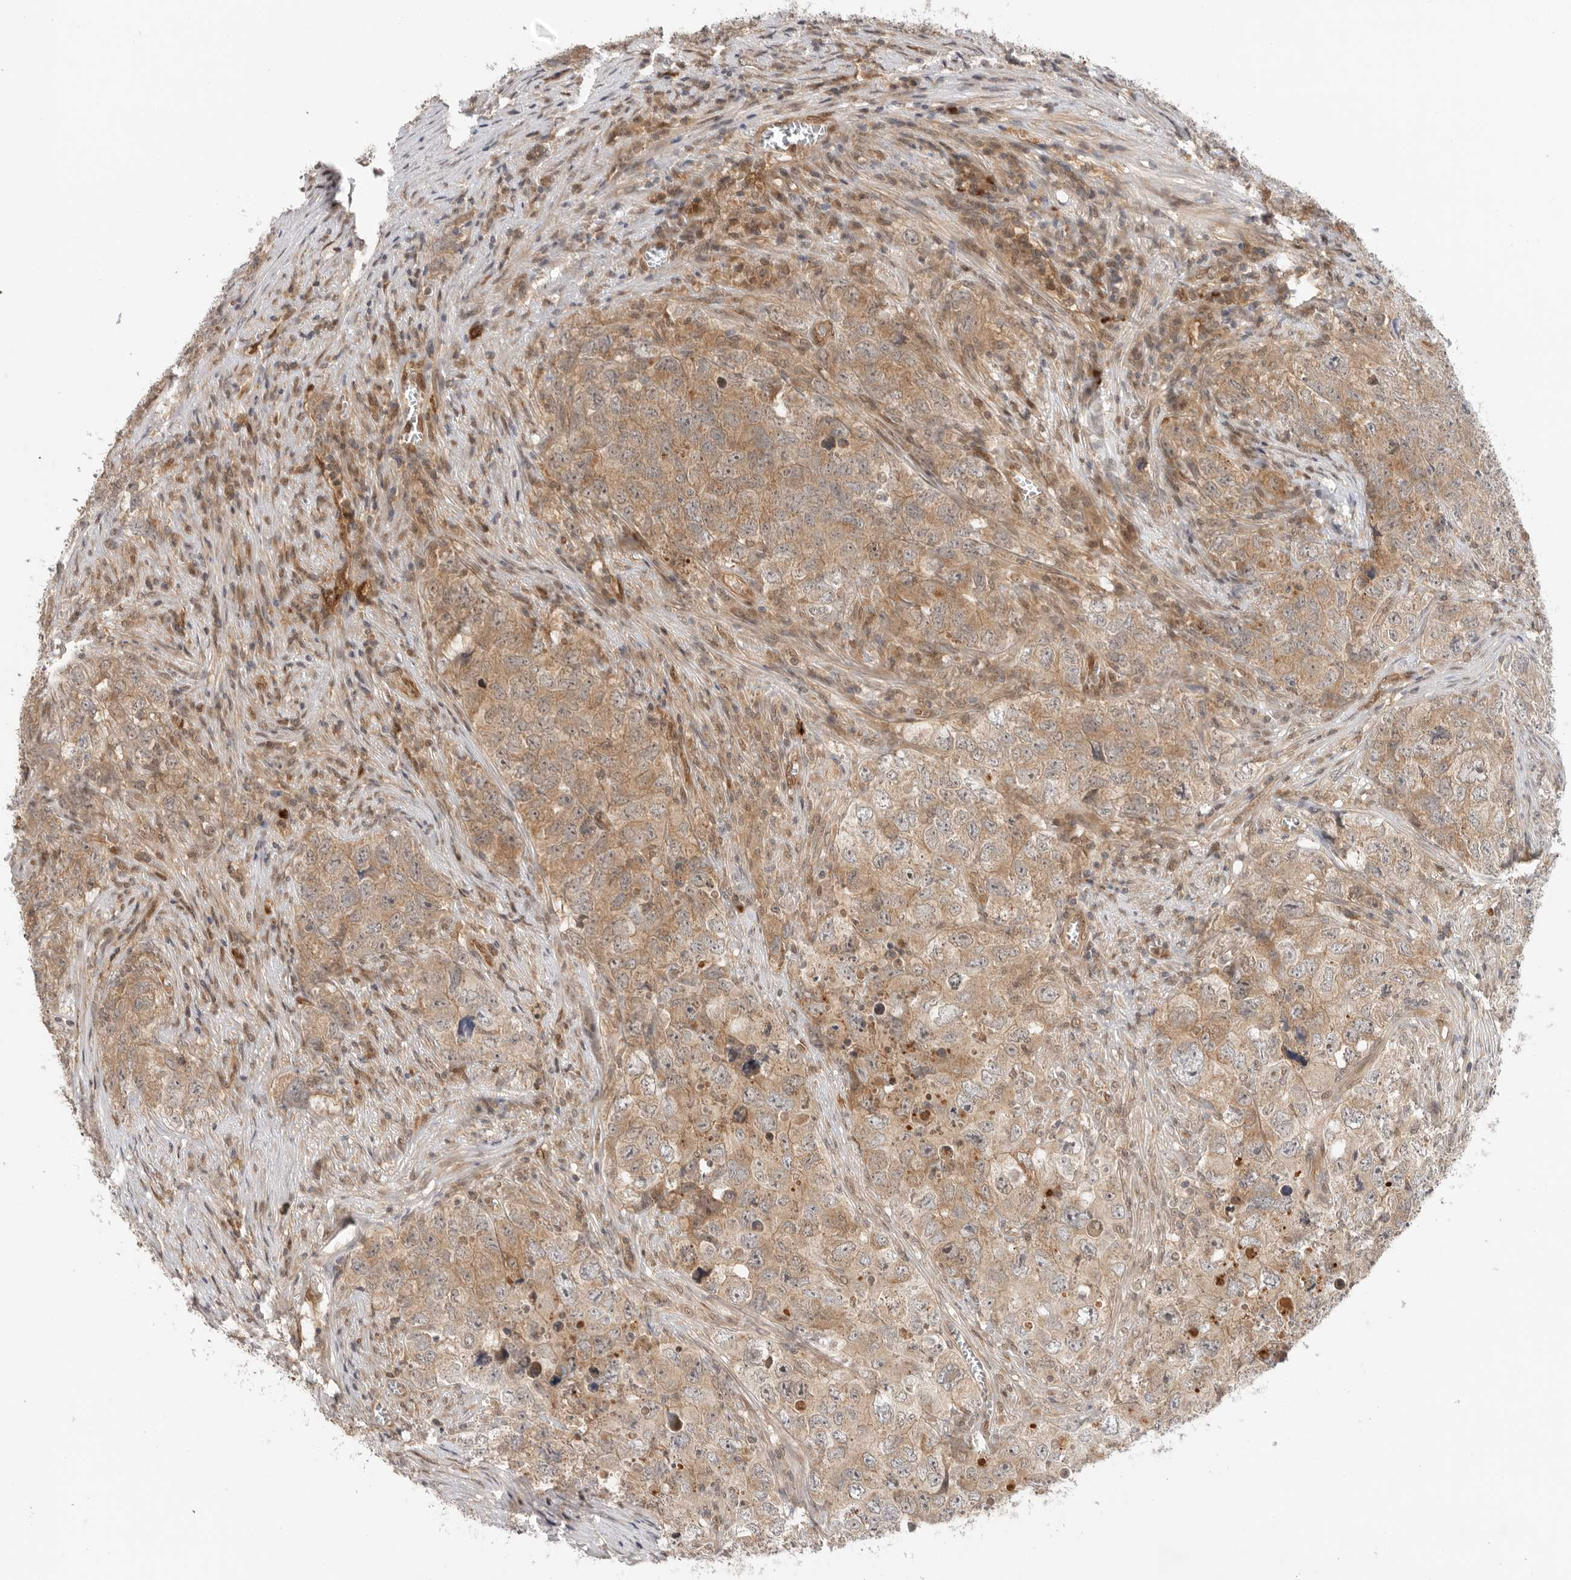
{"staining": {"intensity": "moderate", "quantity": ">75%", "location": "cytoplasmic/membranous"}, "tissue": "testis cancer", "cell_type": "Tumor cells", "image_type": "cancer", "snomed": [{"axis": "morphology", "description": "Seminoma, NOS"}, {"axis": "morphology", "description": "Carcinoma, Embryonal, NOS"}, {"axis": "topography", "description": "Testis"}], "caption": "The immunohistochemical stain shows moderate cytoplasmic/membranous staining in tumor cells of testis embryonal carcinoma tissue.", "gene": "DCAF8", "patient": {"sex": "male", "age": 43}}